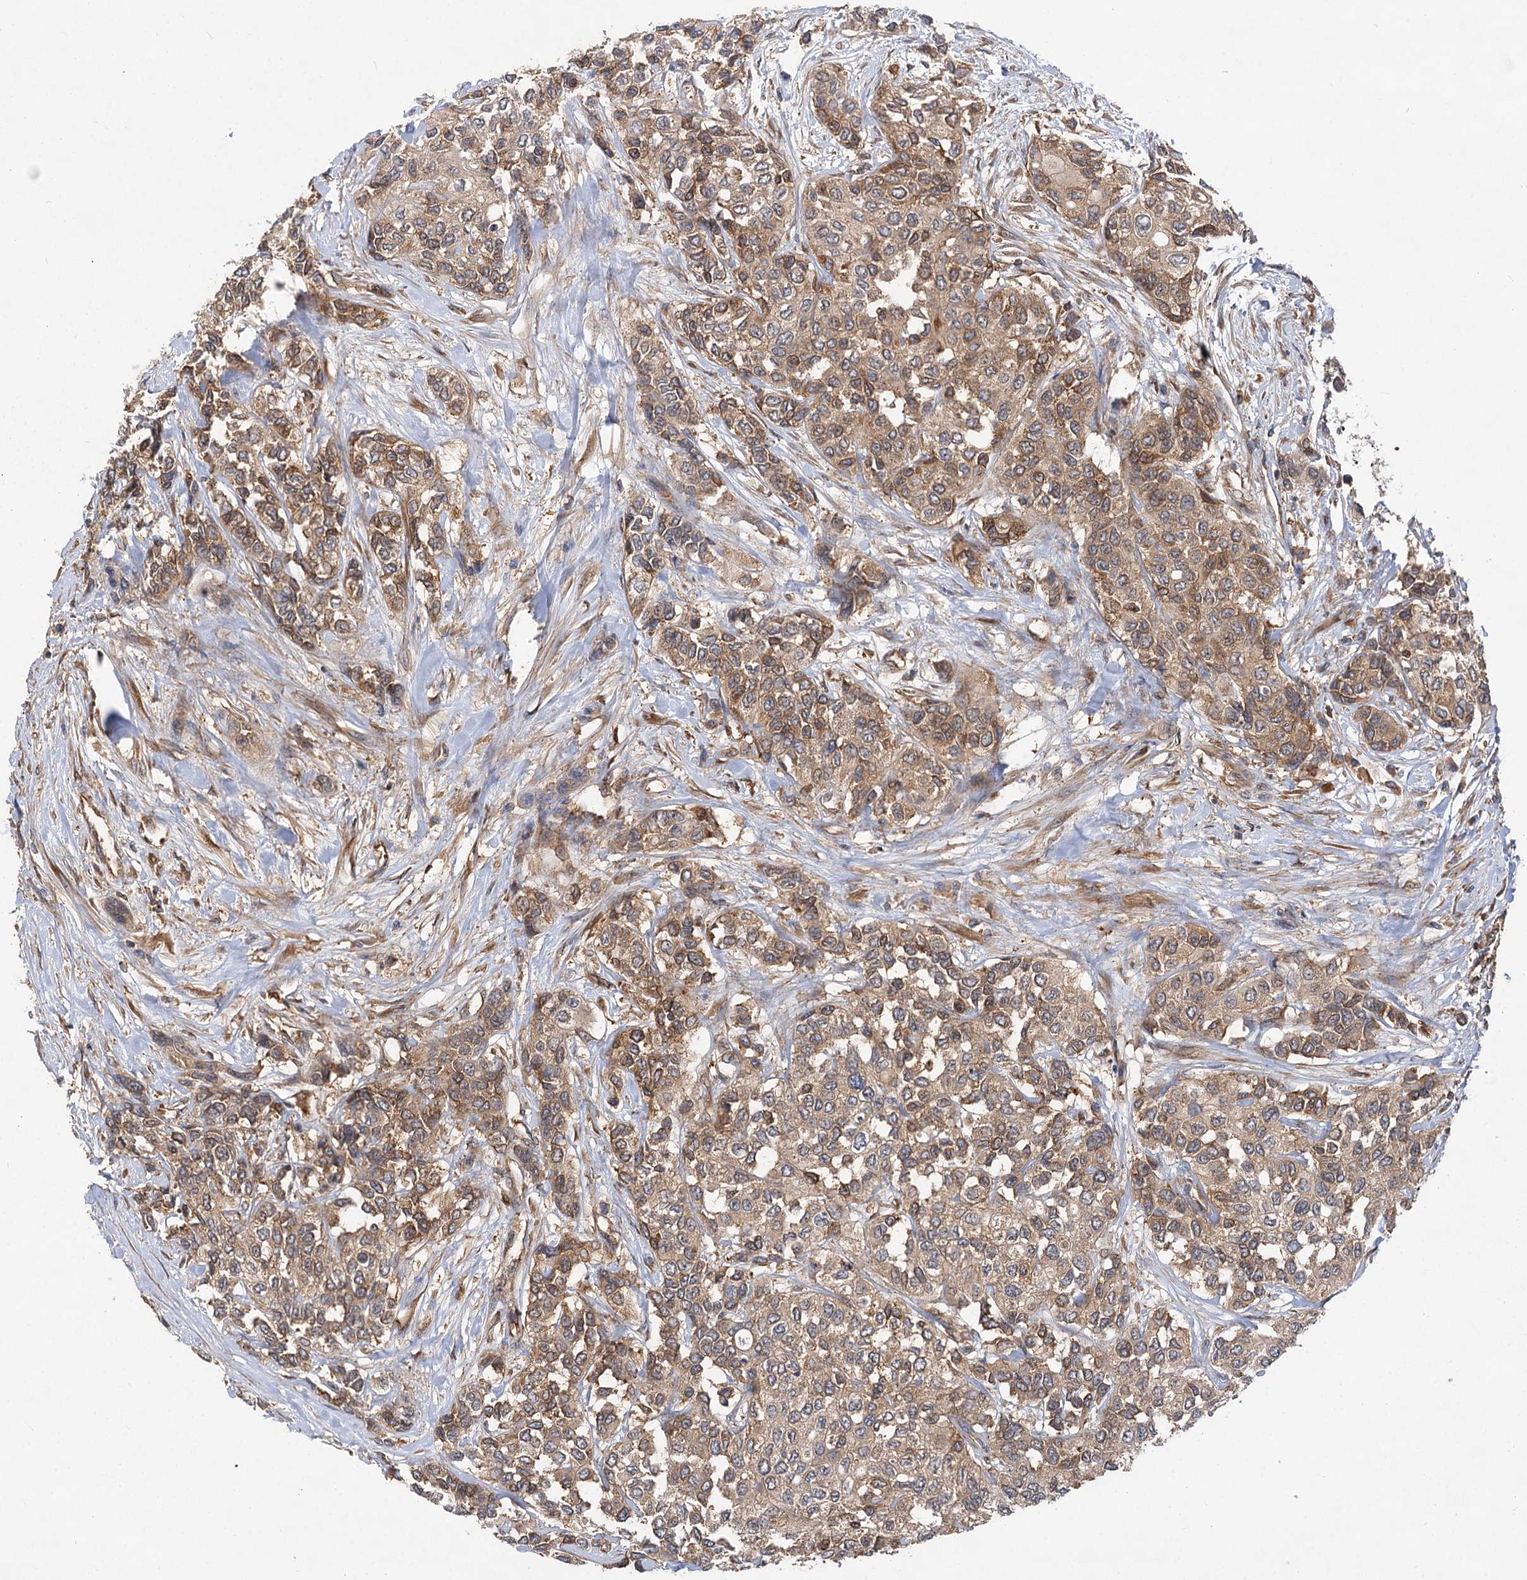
{"staining": {"intensity": "moderate", "quantity": ">75%", "location": "cytoplasmic/membranous"}, "tissue": "urothelial cancer", "cell_type": "Tumor cells", "image_type": "cancer", "snomed": [{"axis": "morphology", "description": "Normal tissue, NOS"}, {"axis": "morphology", "description": "Urothelial carcinoma, High grade"}, {"axis": "topography", "description": "Vascular tissue"}, {"axis": "topography", "description": "Urinary bladder"}], "caption": "The micrograph demonstrates immunohistochemical staining of urothelial cancer. There is moderate cytoplasmic/membranous expression is present in about >75% of tumor cells. (IHC, brightfield microscopy, high magnification).", "gene": "PACS1", "patient": {"sex": "female", "age": 56}}